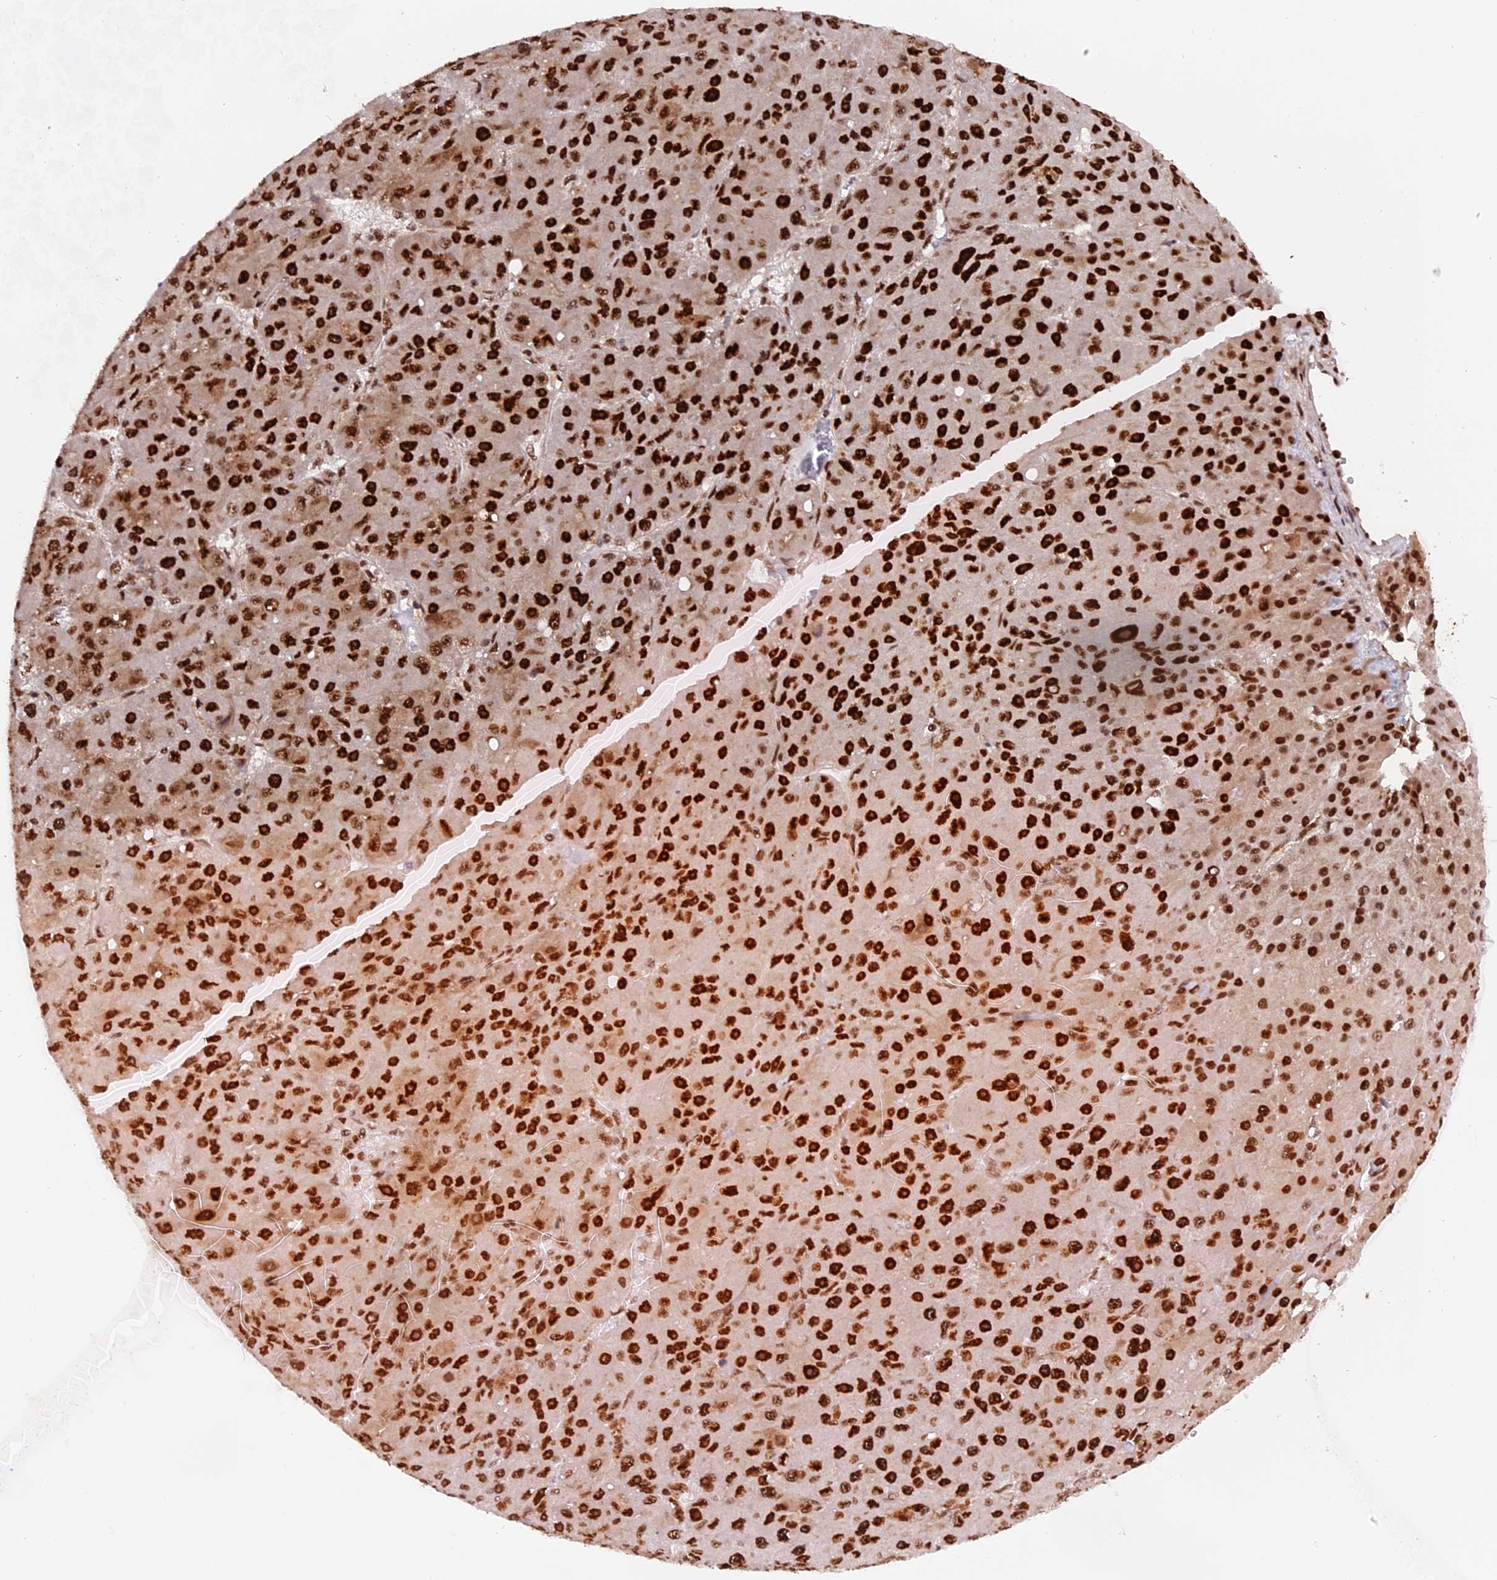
{"staining": {"intensity": "strong", "quantity": ">75%", "location": "nuclear"}, "tissue": "liver cancer", "cell_type": "Tumor cells", "image_type": "cancer", "snomed": [{"axis": "morphology", "description": "Carcinoma, Hepatocellular, NOS"}, {"axis": "topography", "description": "Liver"}], "caption": "Immunohistochemistry (DAB) staining of human liver cancer (hepatocellular carcinoma) reveals strong nuclear protein expression in approximately >75% of tumor cells.", "gene": "RAMAC", "patient": {"sex": "male", "age": 67}}